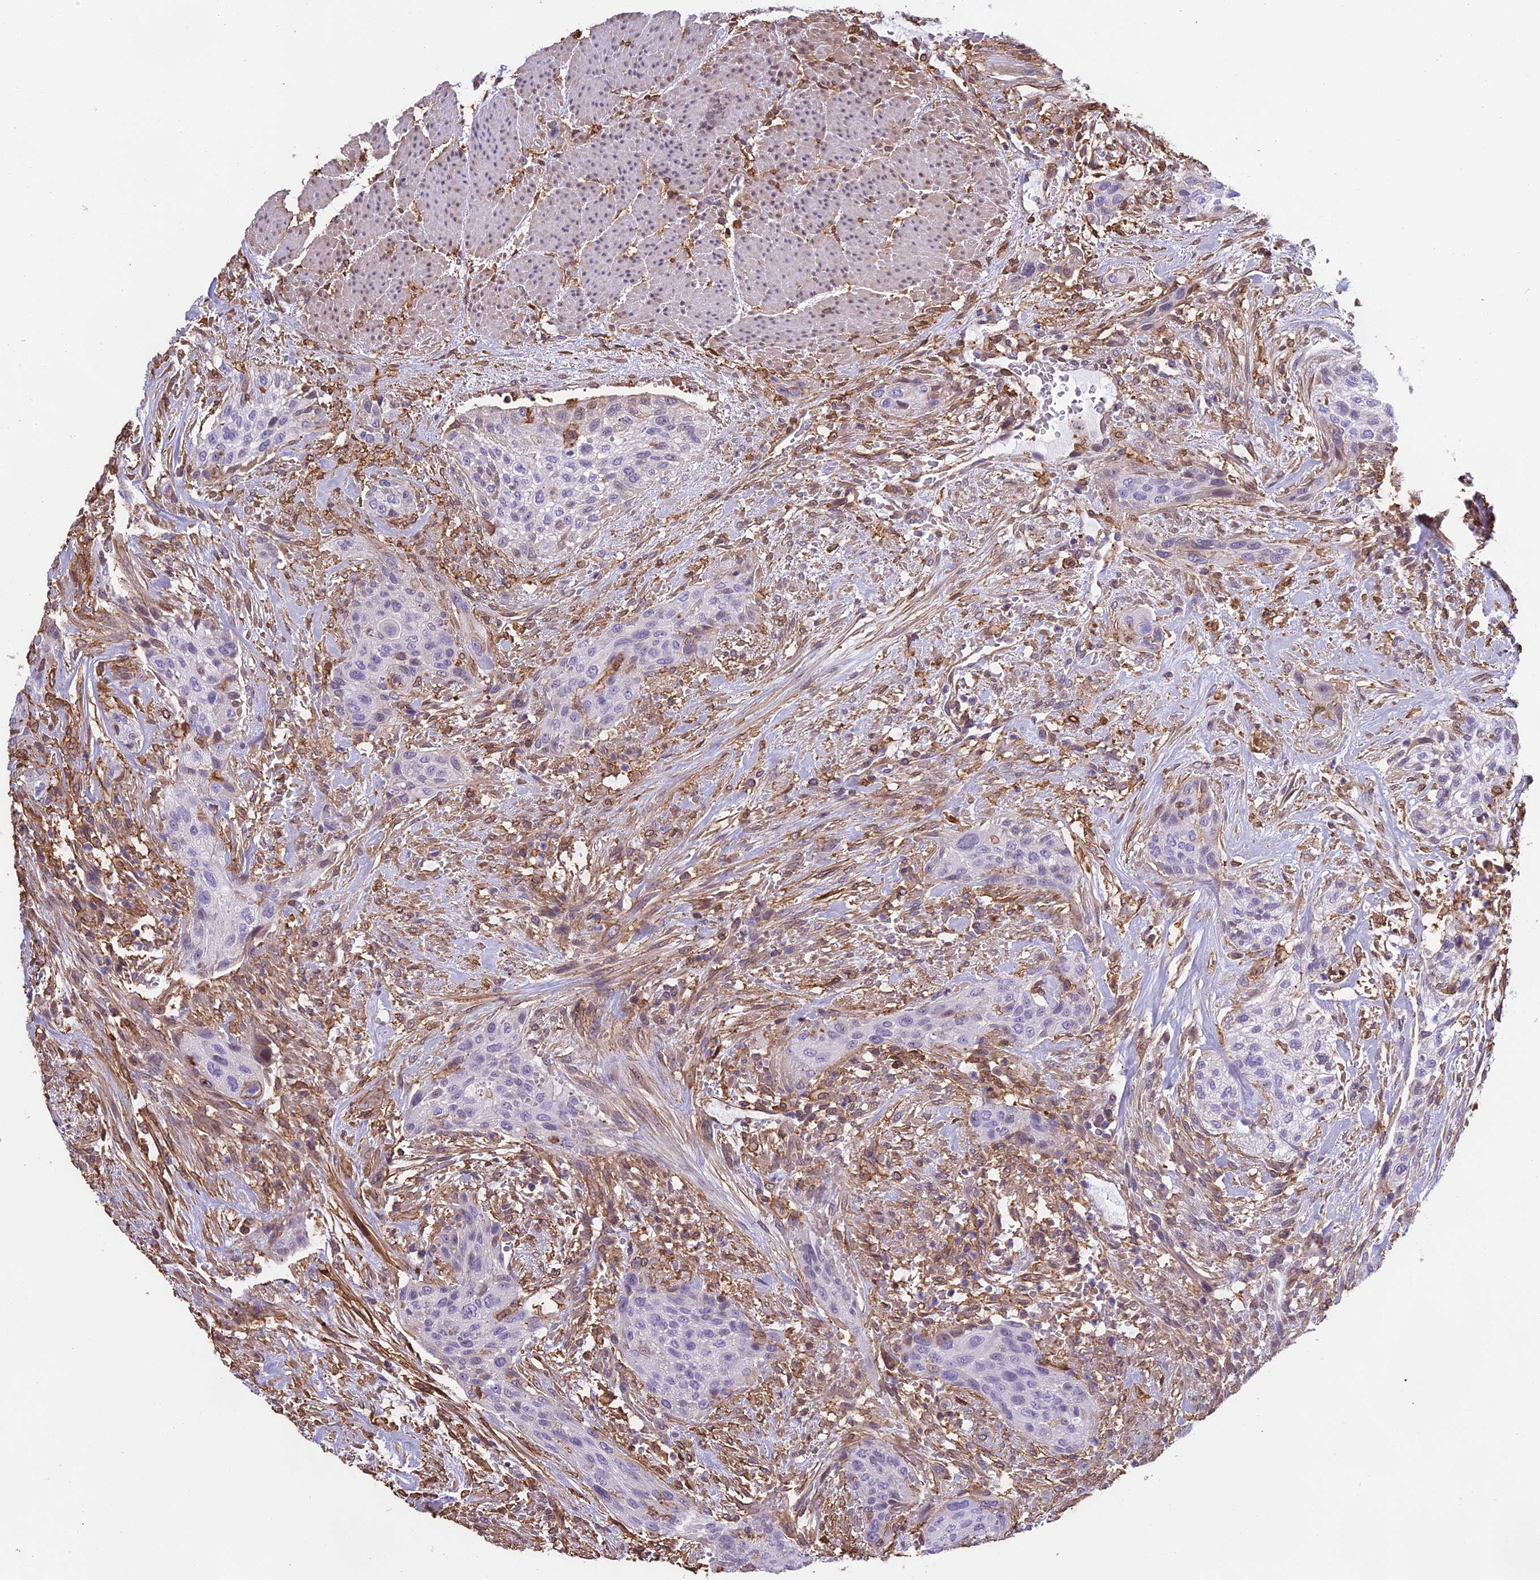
{"staining": {"intensity": "negative", "quantity": "none", "location": "none"}, "tissue": "urothelial cancer", "cell_type": "Tumor cells", "image_type": "cancer", "snomed": [{"axis": "morphology", "description": "Urothelial carcinoma, High grade"}, {"axis": "topography", "description": "Urinary bladder"}], "caption": "An IHC photomicrograph of urothelial carcinoma (high-grade) is shown. There is no staining in tumor cells of urothelial carcinoma (high-grade). (DAB immunohistochemistry, high magnification).", "gene": "TMEM255B", "patient": {"sex": "male", "age": 35}}